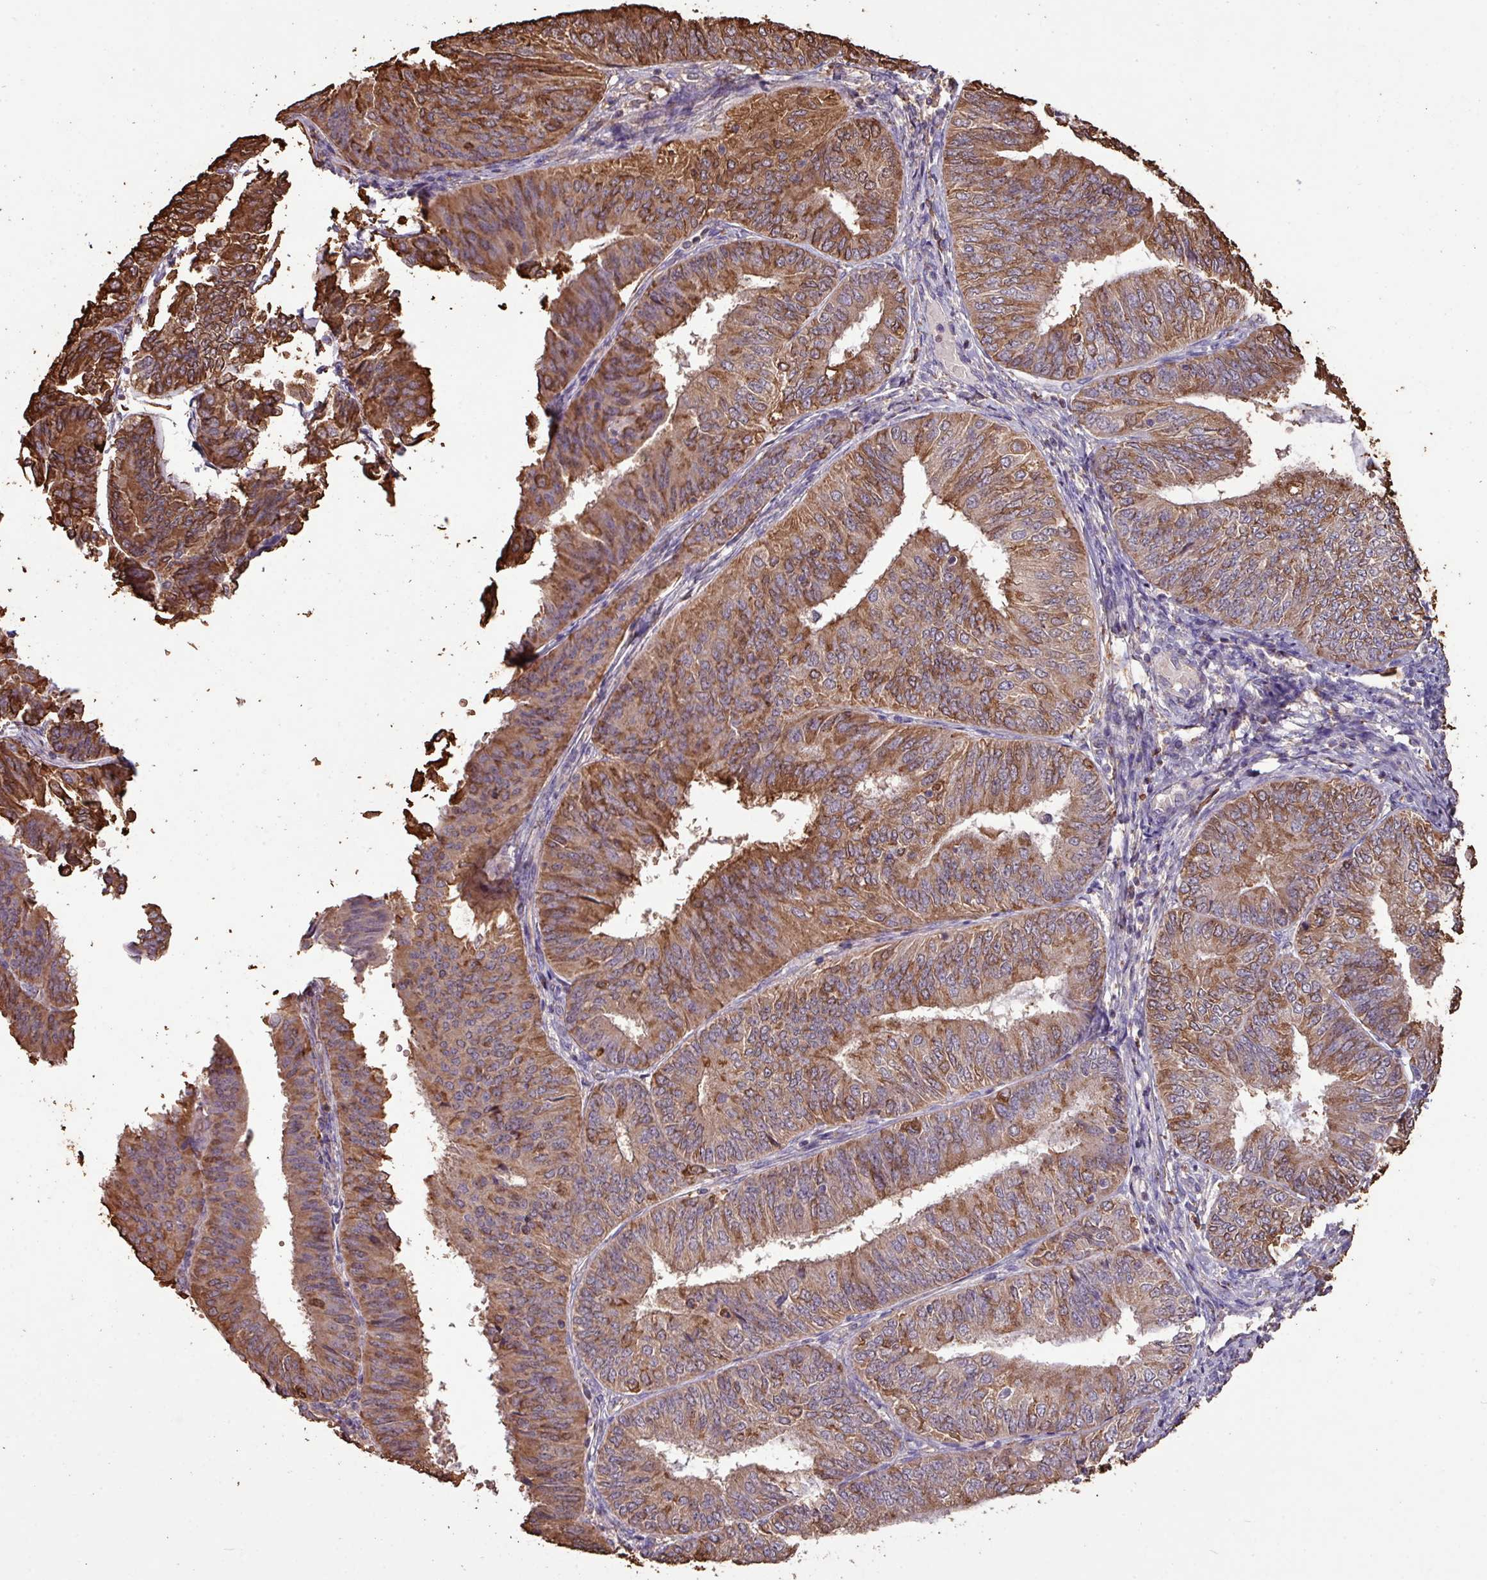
{"staining": {"intensity": "strong", "quantity": ">75%", "location": "cytoplasmic/membranous"}, "tissue": "endometrial cancer", "cell_type": "Tumor cells", "image_type": "cancer", "snomed": [{"axis": "morphology", "description": "Adenocarcinoma, NOS"}, {"axis": "topography", "description": "Endometrium"}], "caption": "High-magnification brightfield microscopy of endometrial cancer (adenocarcinoma) stained with DAB (brown) and counterstained with hematoxylin (blue). tumor cells exhibit strong cytoplasmic/membranous staining is identified in approximately>75% of cells. (brown staining indicates protein expression, while blue staining denotes nuclei).", "gene": "CAMK2B", "patient": {"sex": "female", "age": 58}}